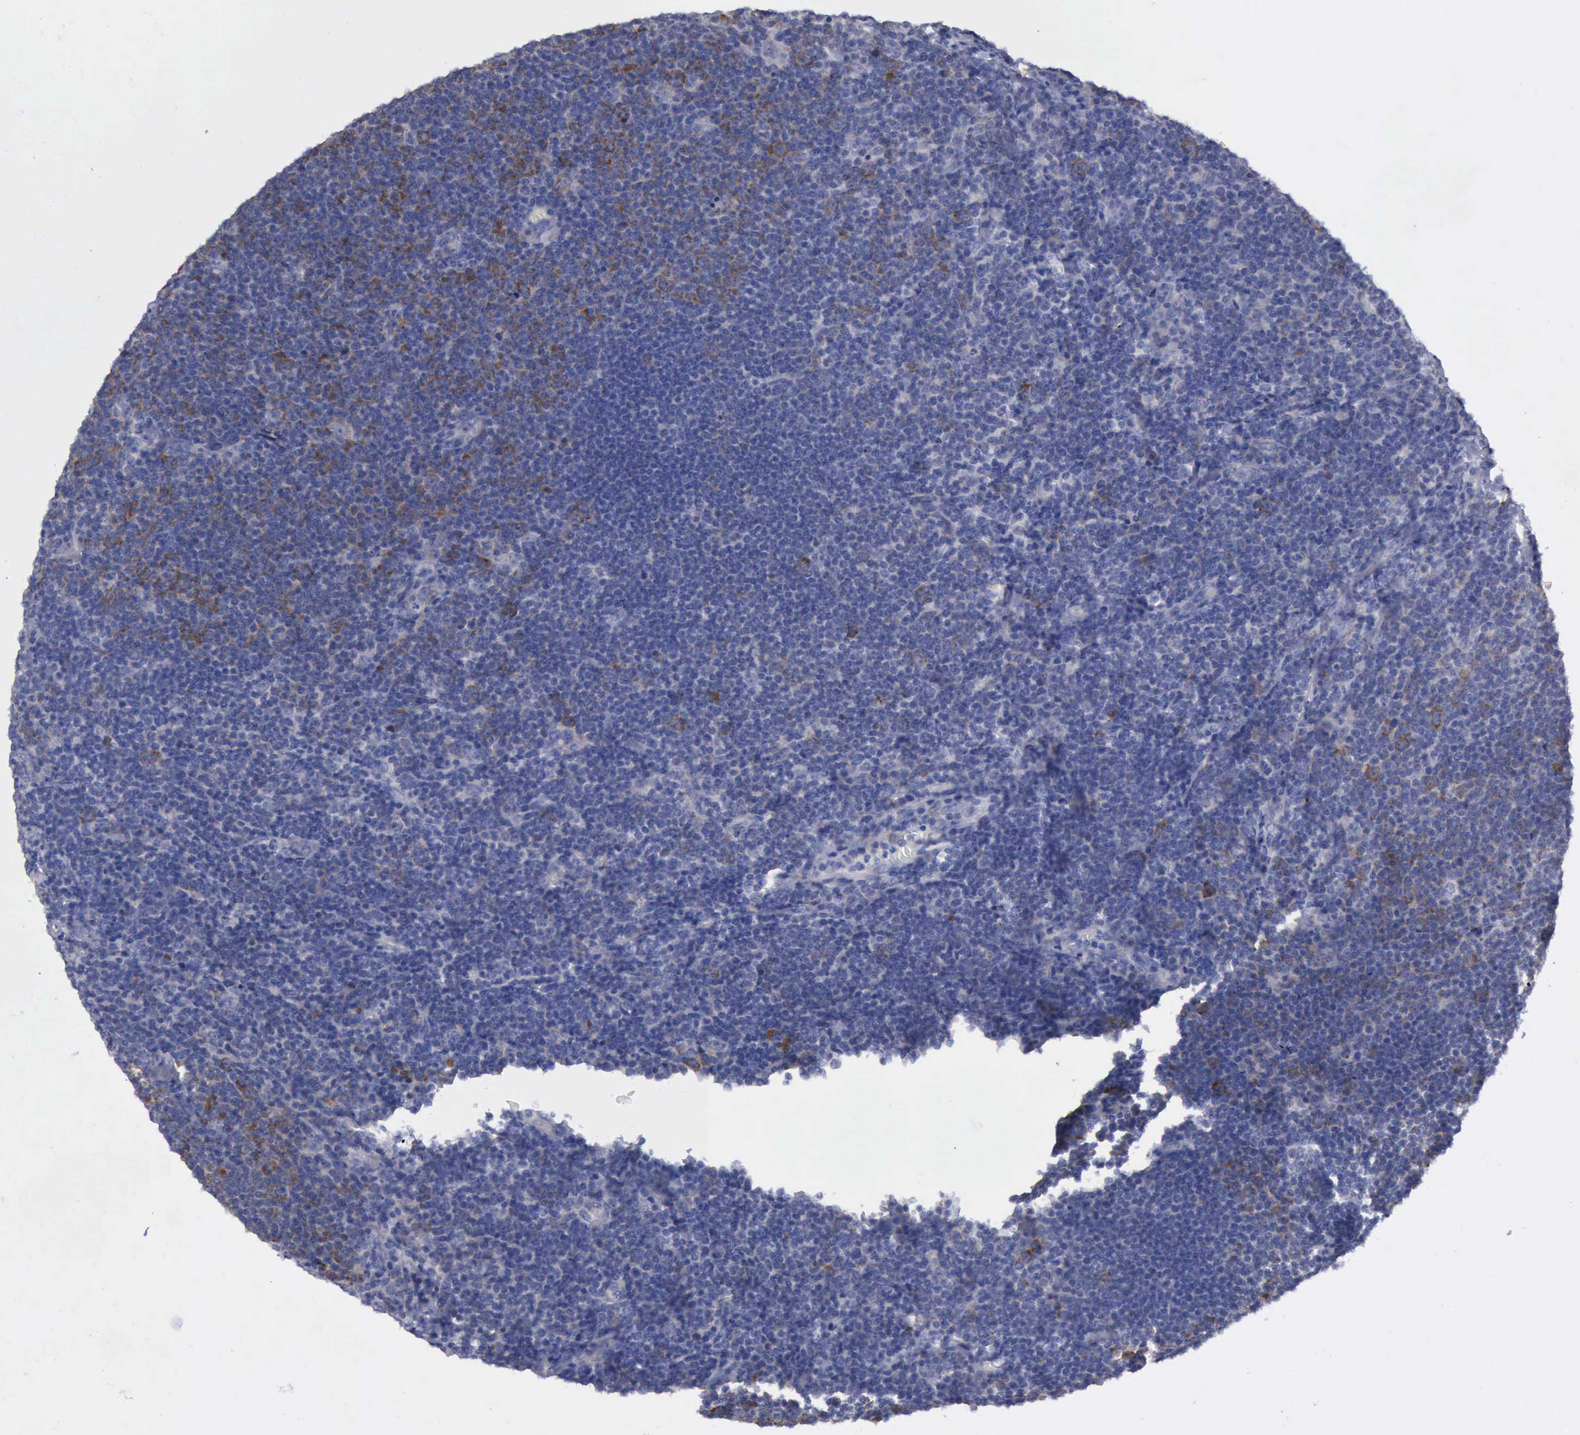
{"staining": {"intensity": "negative", "quantity": "none", "location": "none"}, "tissue": "lymphoma", "cell_type": "Tumor cells", "image_type": "cancer", "snomed": [{"axis": "morphology", "description": "Malignant lymphoma, non-Hodgkin's type, Low grade"}, {"axis": "topography", "description": "Lymph node"}], "caption": "The photomicrograph displays no staining of tumor cells in lymphoma.", "gene": "TXLNG", "patient": {"sex": "male", "age": 74}}